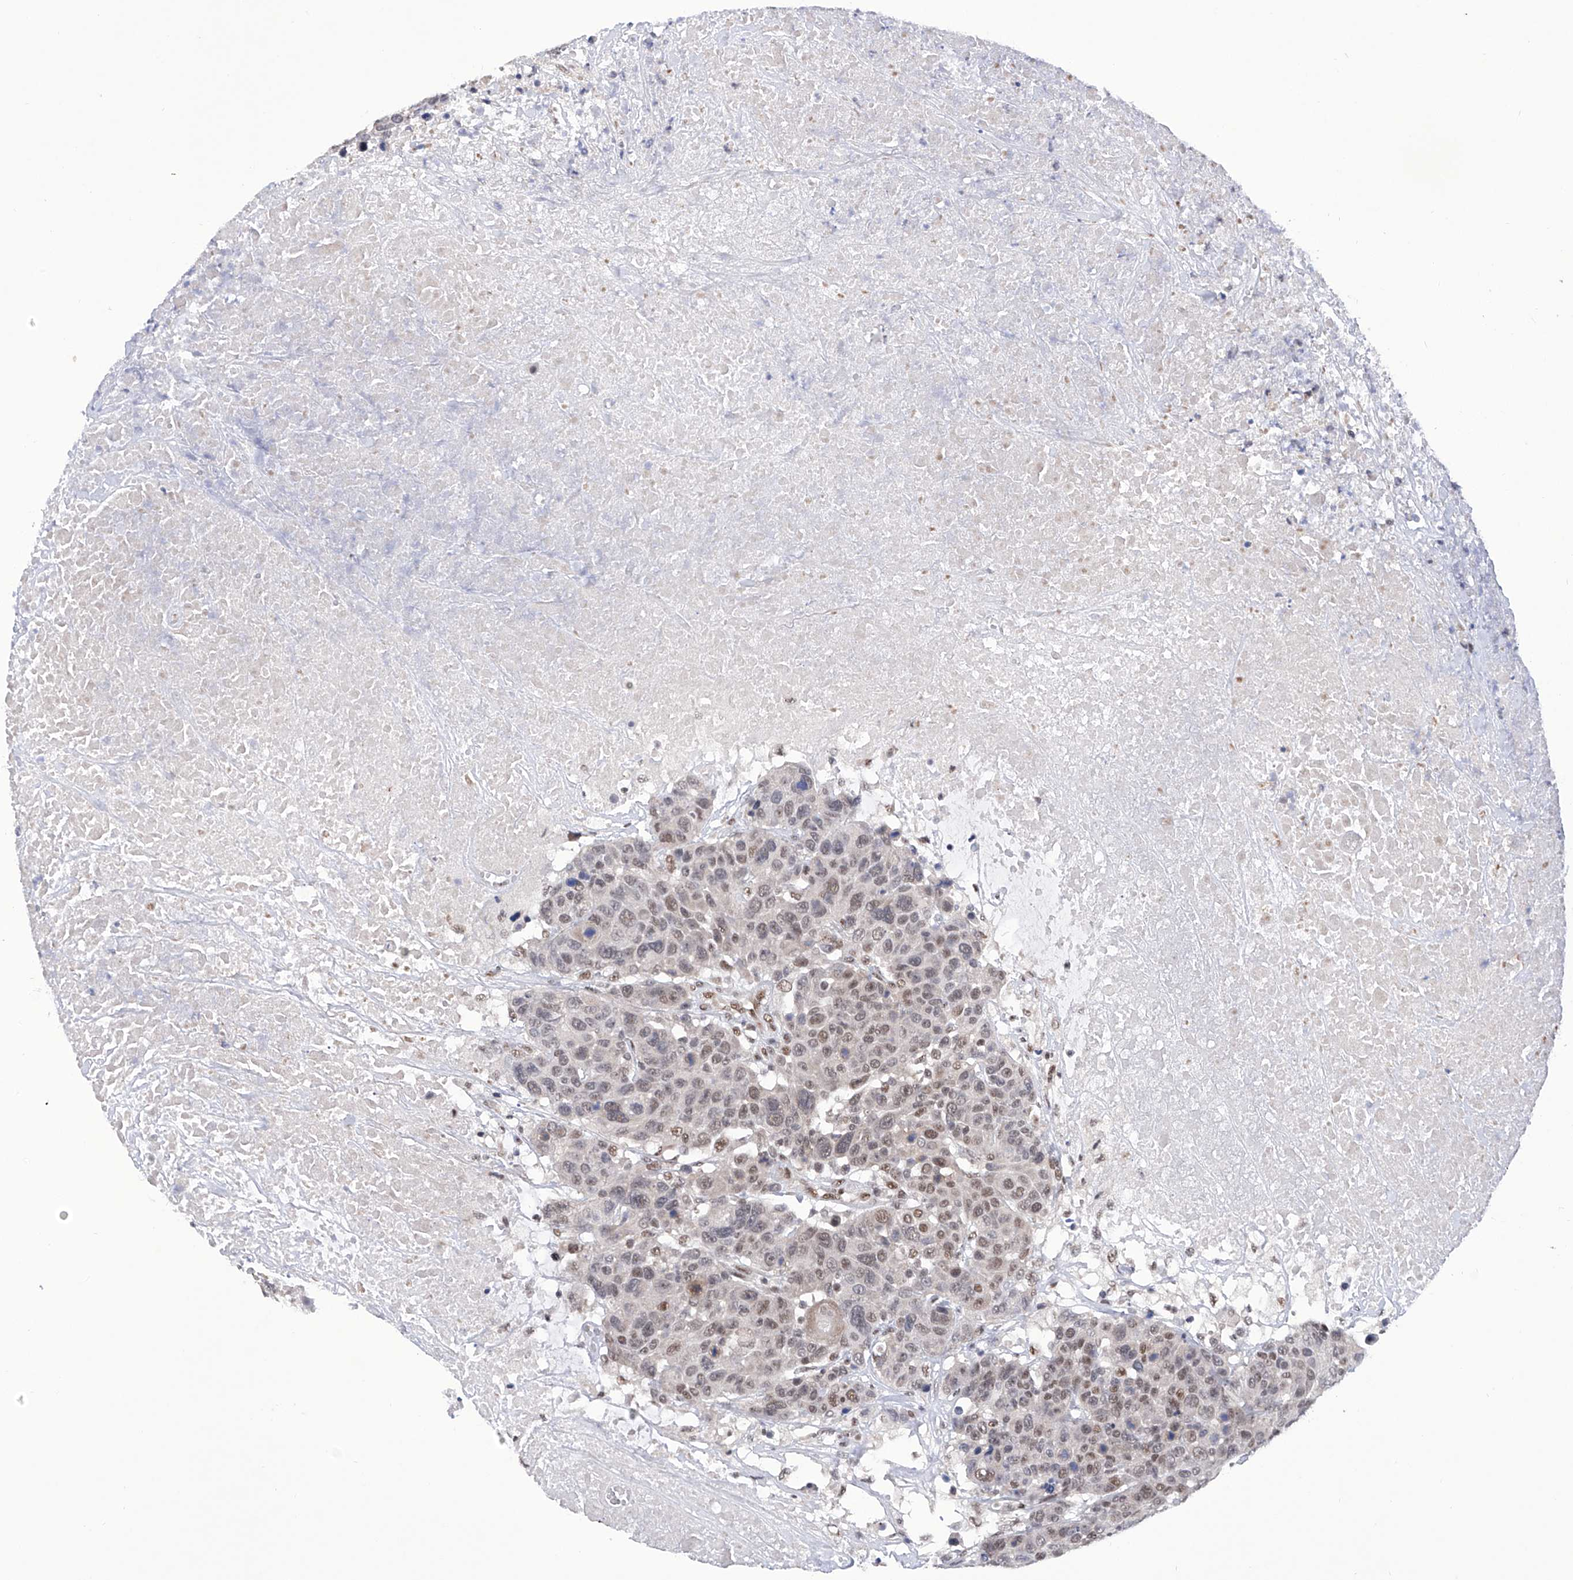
{"staining": {"intensity": "weak", "quantity": "25%-75%", "location": "nuclear"}, "tissue": "breast cancer", "cell_type": "Tumor cells", "image_type": "cancer", "snomed": [{"axis": "morphology", "description": "Duct carcinoma"}, {"axis": "topography", "description": "Breast"}], "caption": "Immunohistochemical staining of human breast cancer (infiltrating ductal carcinoma) reveals low levels of weak nuclear positivity in approximately 25%-75% of tumor cells. (DAB IHC with brightfield microscopy, high magnification).", "gene": "RAD54L", "patient": {"sex": "female", "age": 37}}